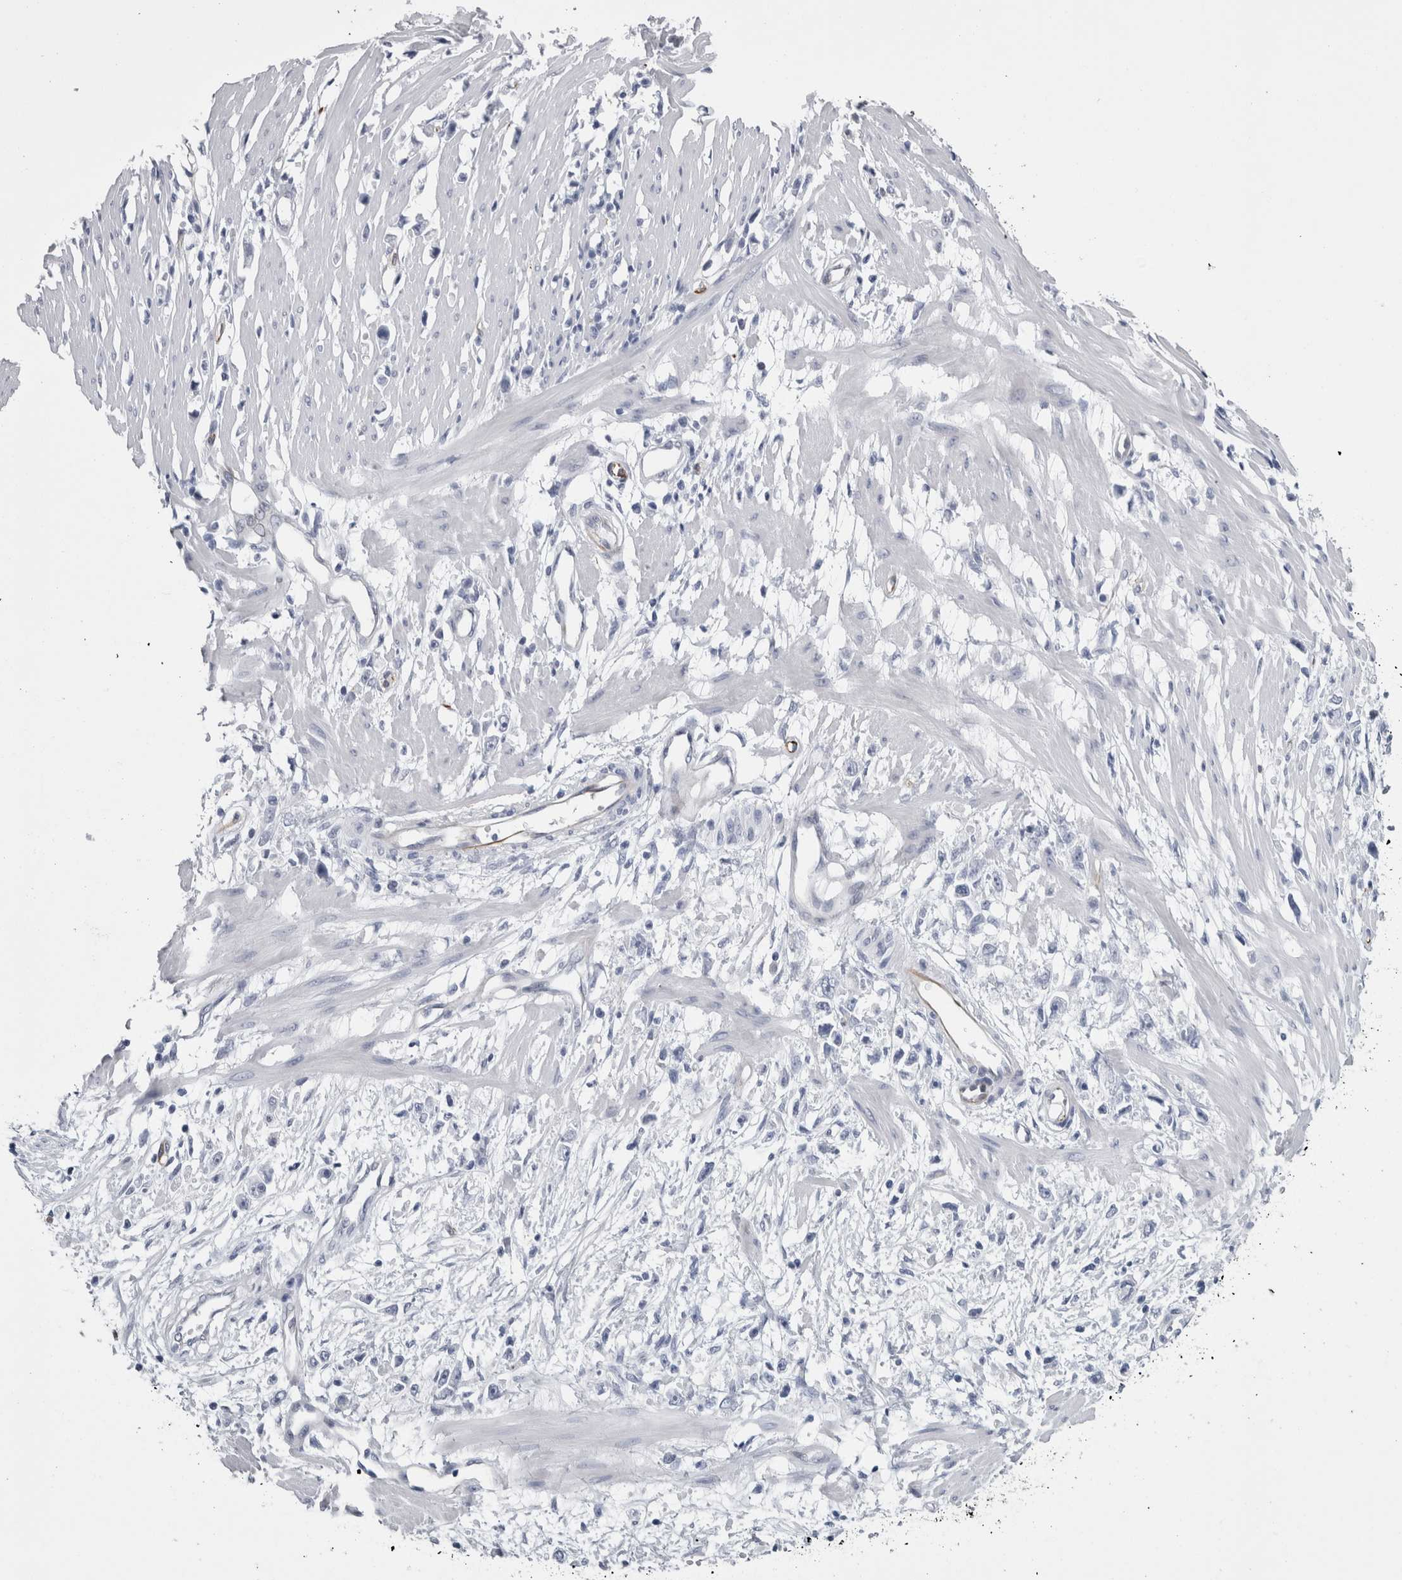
{"staining": {"intensity": "negative", "quantity": "none", "location": "none"}, "tissue": "stomach cancer", "cell_type": "Tumor cells", "image_type": "cancer", "snomed": [{"axis": "morphology", "description": "Adenocarcinoma, NOS"}, {"axis": "topography", "description": "Stomach"}], "caption": "A photomicrograph of adenocarcinoma (stomach) stained for a protein demonstrates no brown staining in tumor cells.", "gene": "VWDE", "patient": {"sex": "female", "age": 59}}